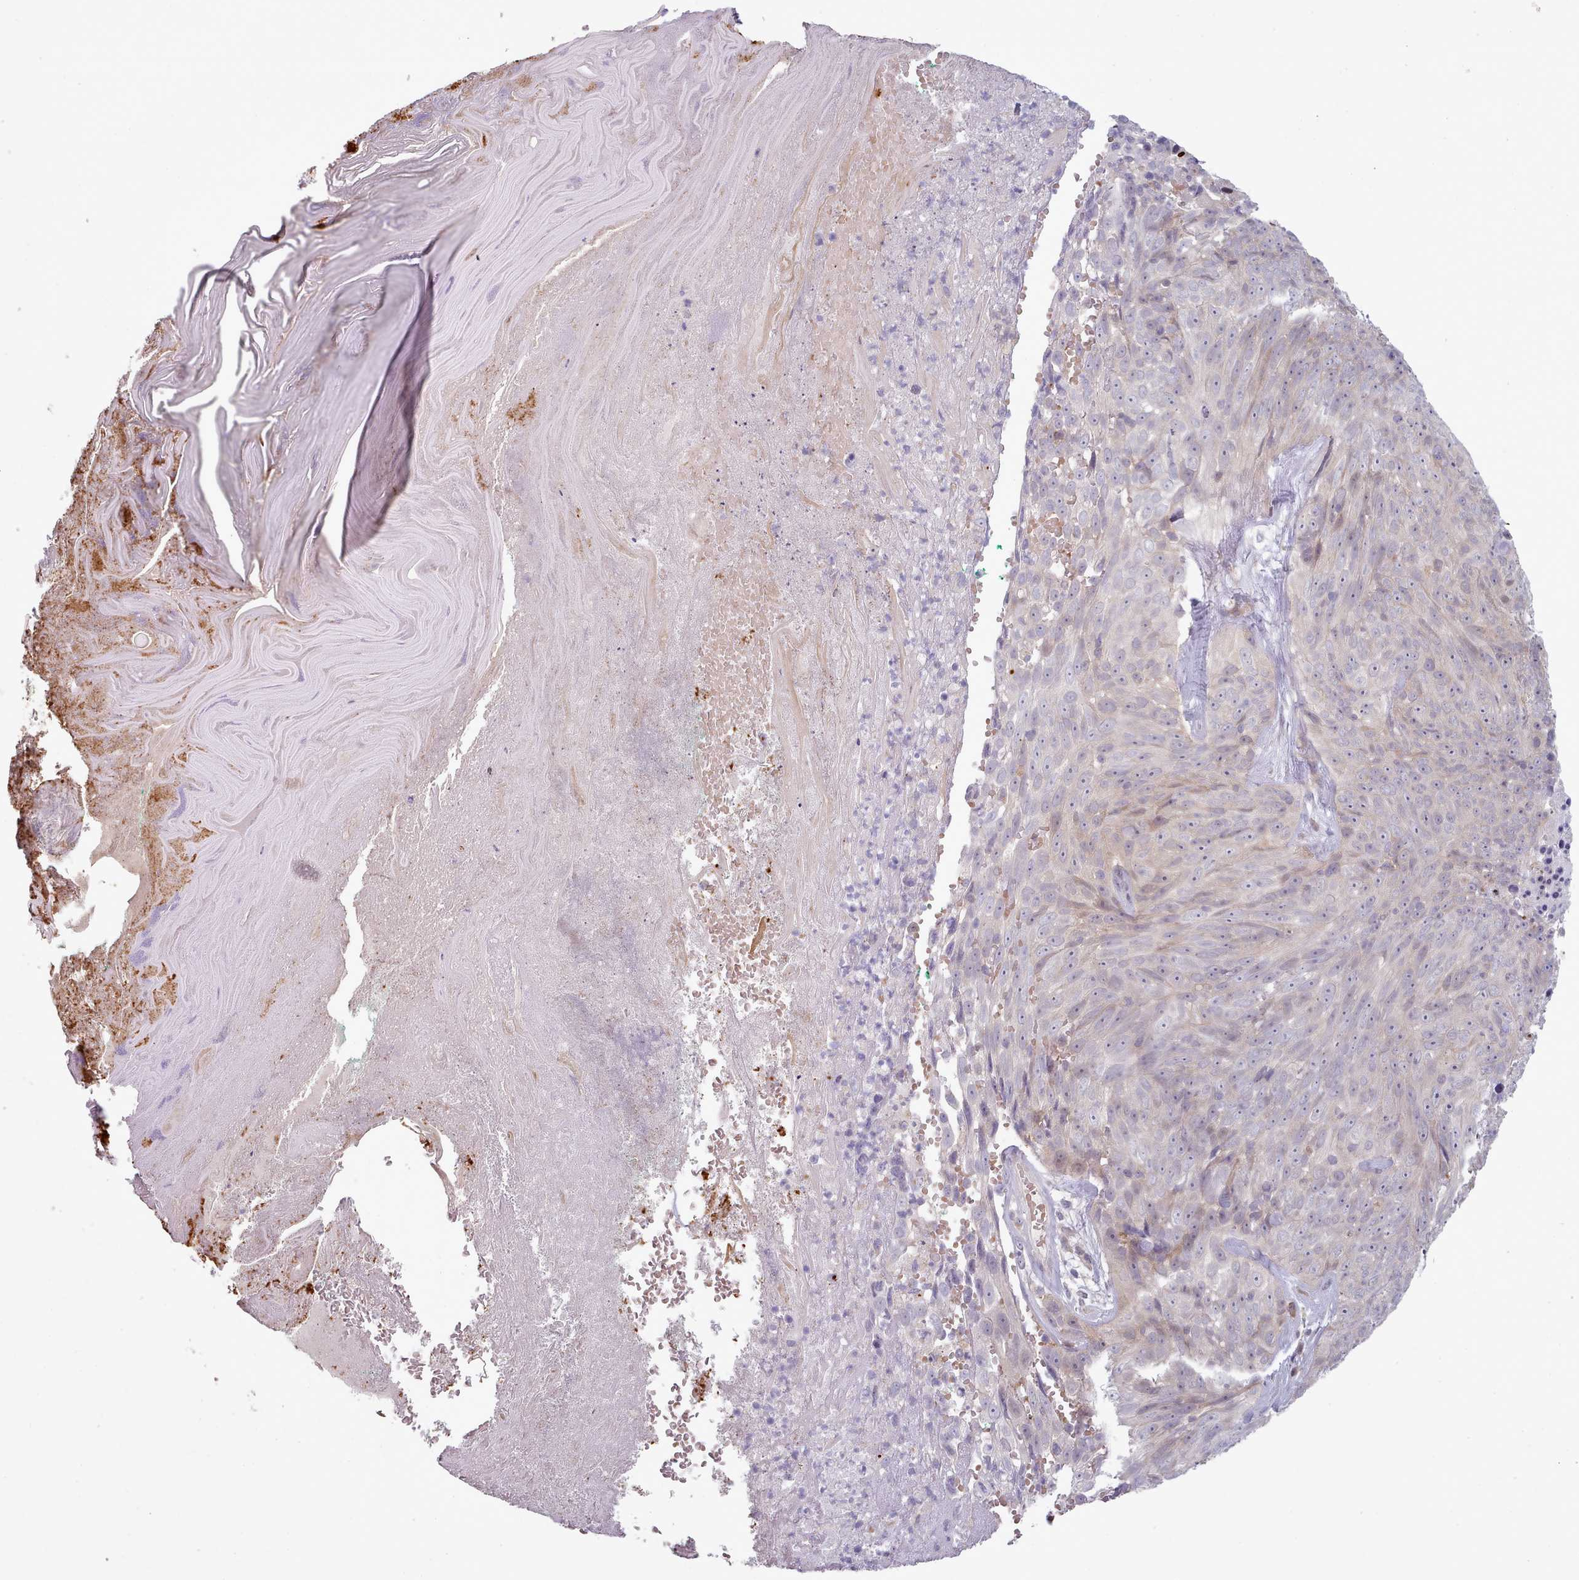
{"staining": {"intensity": "moderate", "quantity": "<25%", "location": "cytoplasmic/membranous"}, "tissue": "skin cancer", "cell_type": "Tumor cells", "image_type": "cancer", "snomed": [{"axis": "morphology", "description": "Squamous cell carcinoma, NOS"}, {"axis": "topography", "description": "Skin"}], "caption": "There is low levels of moderate cytoplasmic/membranous positivity in tumor cells of skin cancer (squamous cell carcinoma), as demonstrated by immunohistochemical staining (brown color).", "gene": "CLNS1A", "patient": {"sex": "female", "age": 87}}